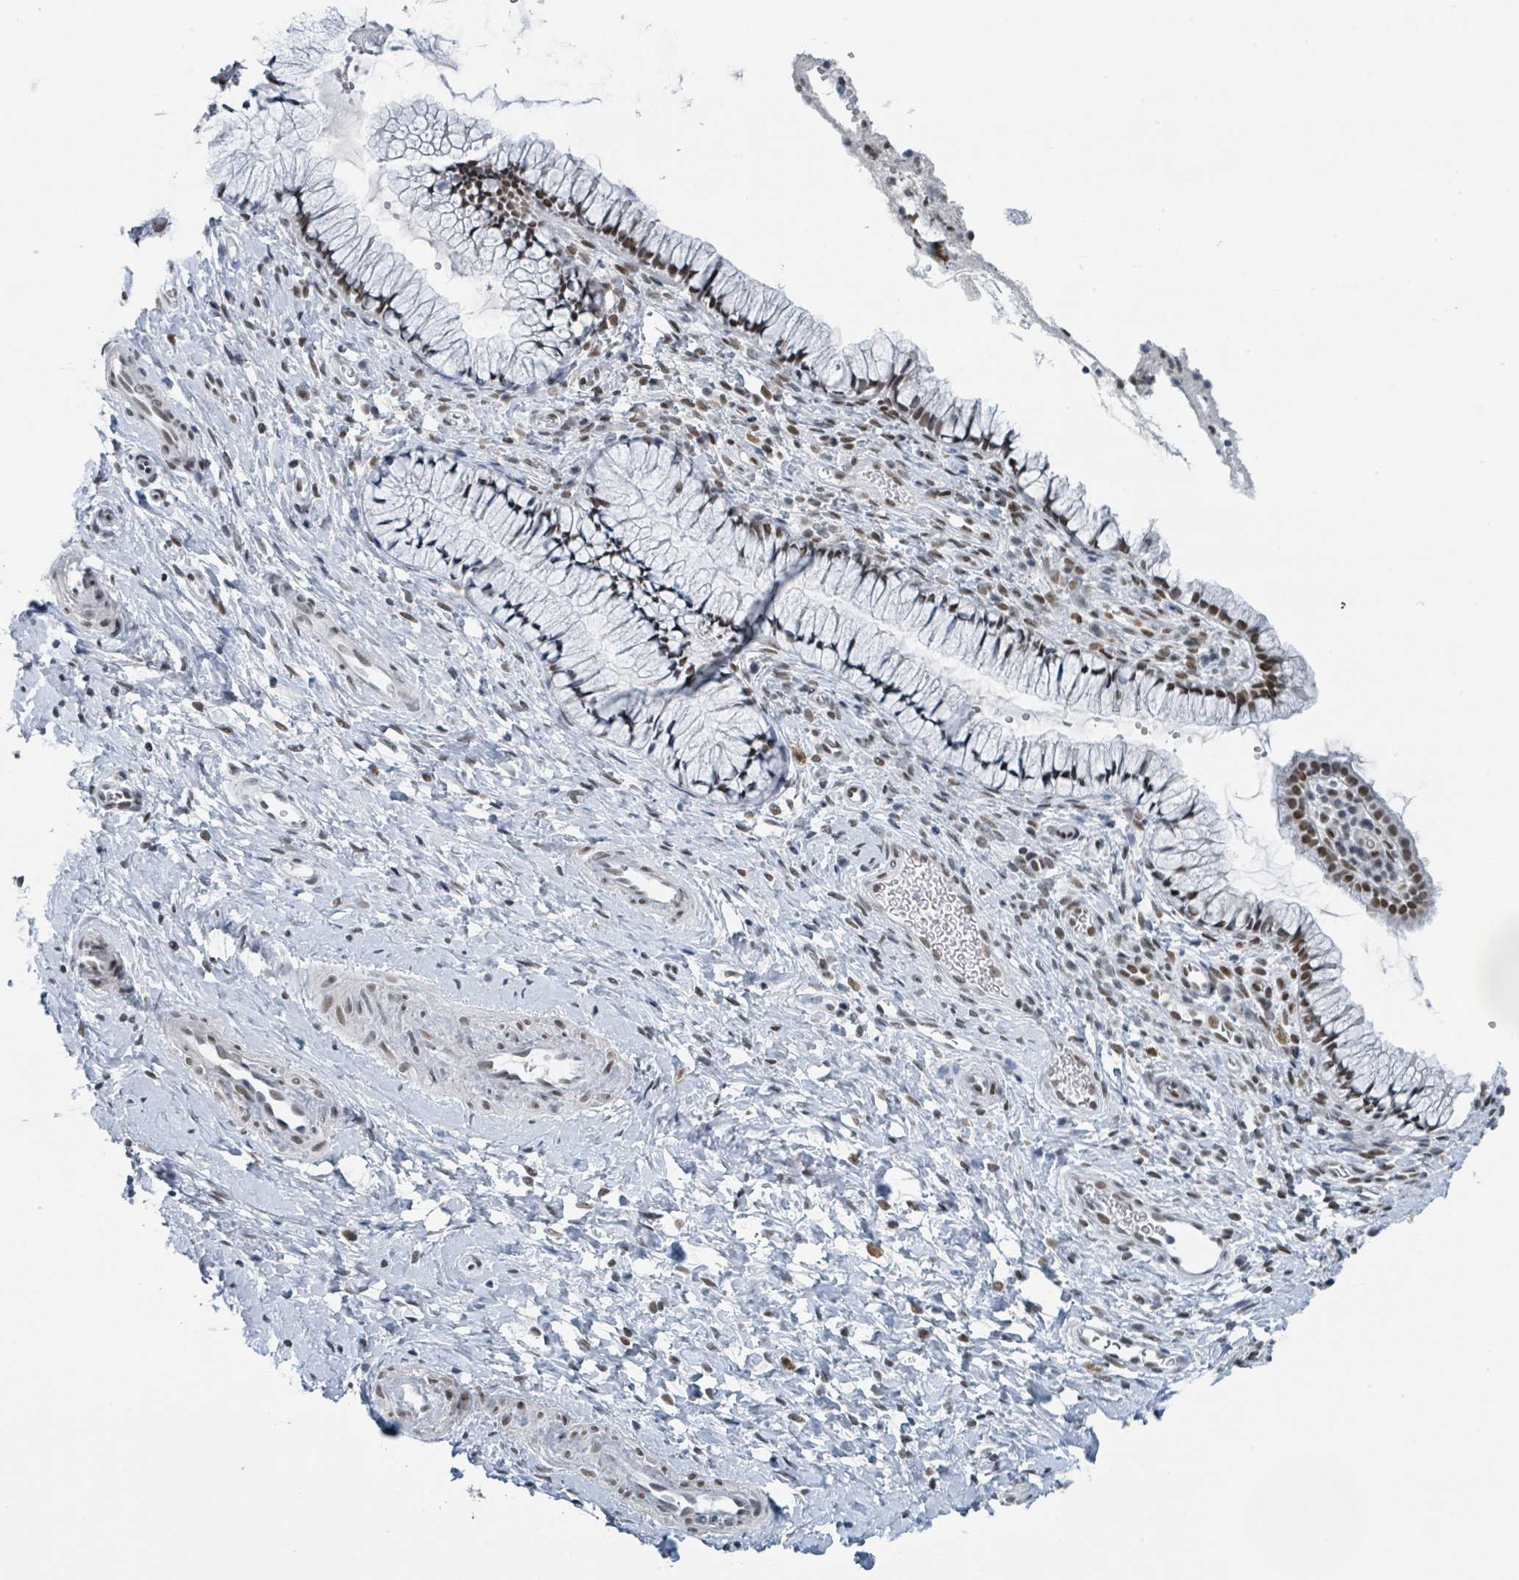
{"staining": {"intensity": "moderate", "quantity": "25%-75%", "location": "nuclear"}, "tissue": "cervix", "cell_type": "Glandular cells", "image_type": "normal", "snomed": [{"axis": "morphology", "description": "Normal tissue, NOS"}, {"axis": "topography", "description": "Cervix"}], "caption": "Immunohistochemical staining of normal human cervix reveals 25%-75% levels of moderate nuclear protein positivity in approximately 25%-75% of glandular cells. (Stains: DAB in brown, nuclei in blue, Microscopy: brightfield microscopy at high magnification).", "gene": "EHMT2", "patient": {"sex": "female", "age": 36}}